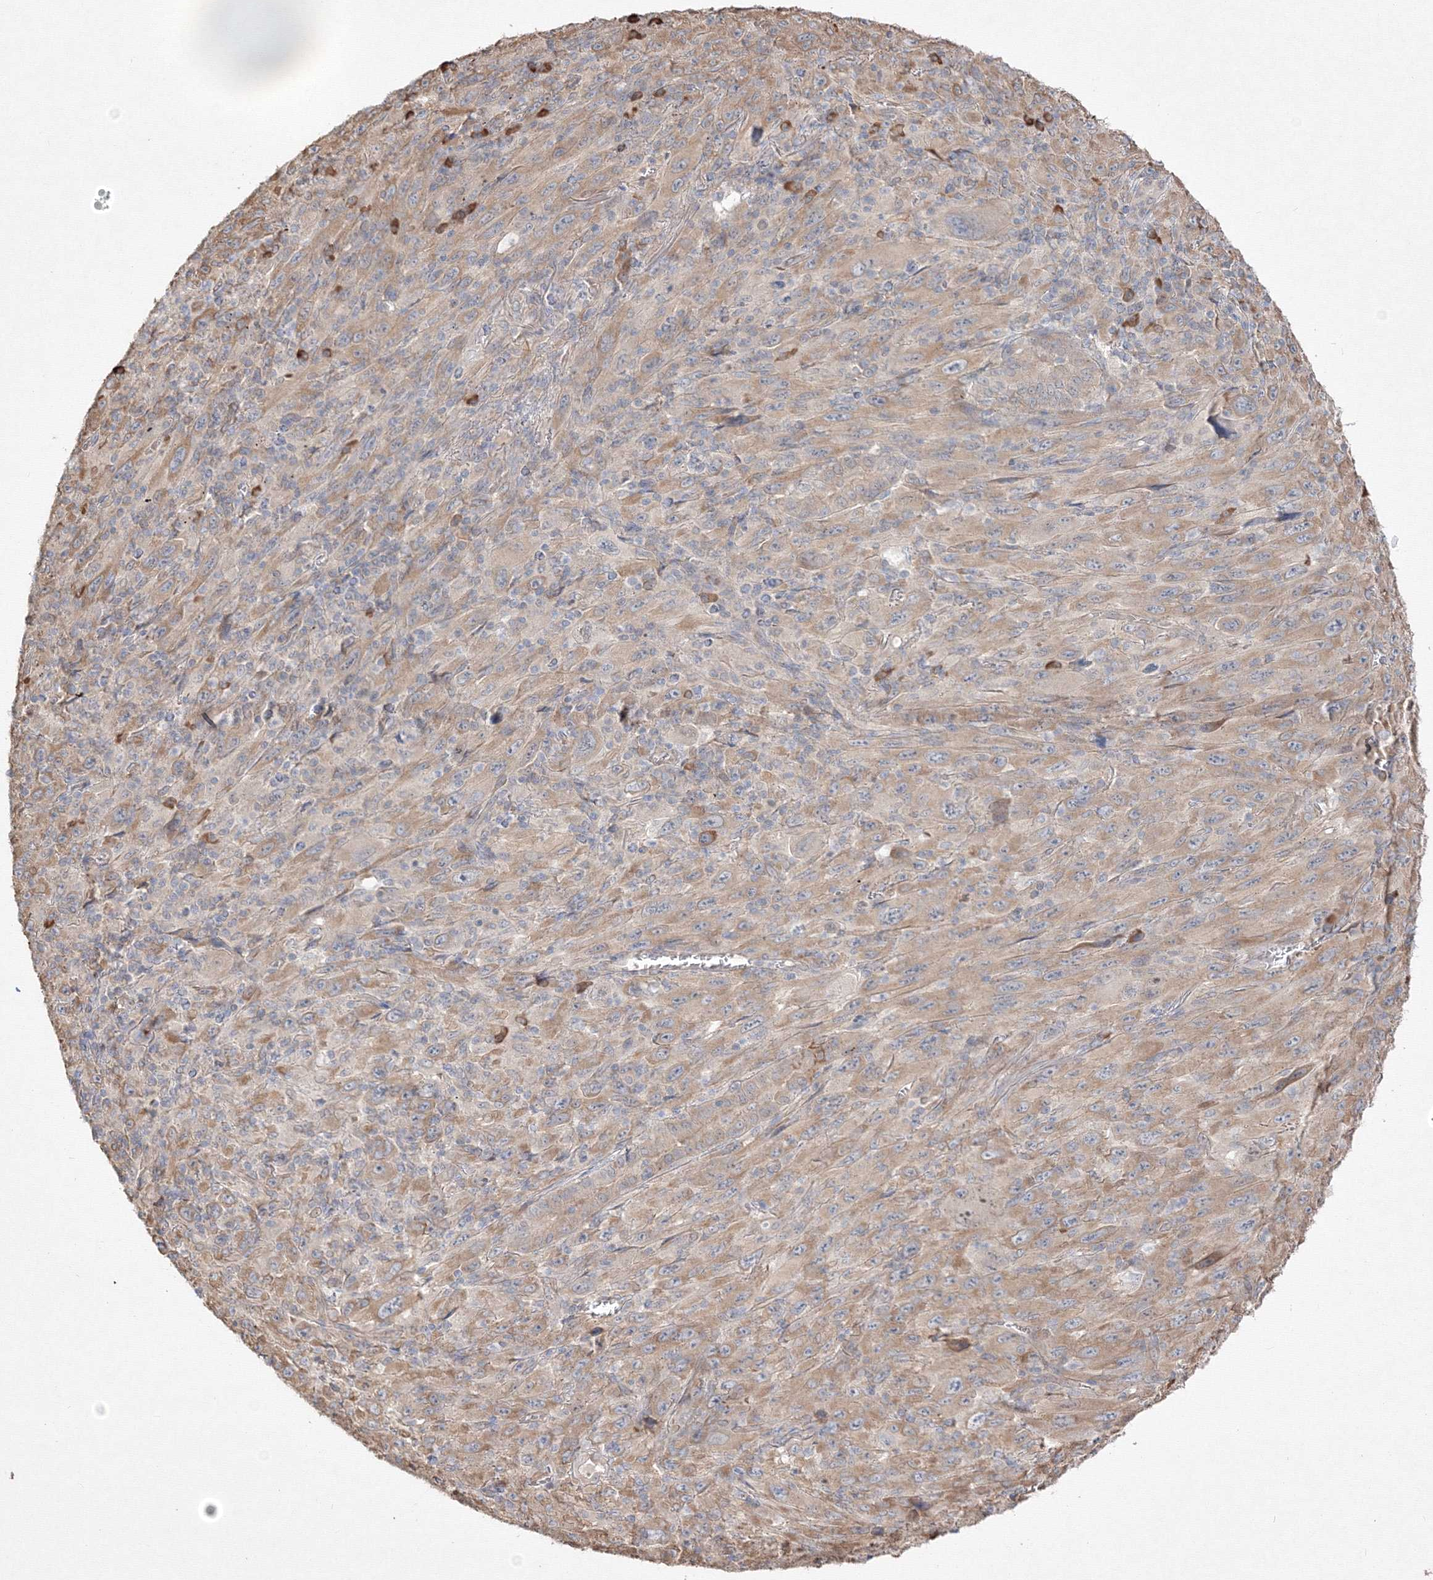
{"staining": {"intensity": "weak", "quantity": ">75%", "location": "cytoplasmic/membranous"}, "tissue": "melanoma", "cell_type": "Tumor cells", "image_type": "cancer", "snomed": [{"axis": "morphology", "description": "Malignant melanoma, Metastatic site"}, {"axis": "topography", "description": "Skin"}], "caption": "High-power microscopy captured an IHC micrograph of malignant melanoma (metastatic site), revealing weak cytoplasmic/membranous positivity in about >75% of tumor cells.", "gene": "FBXL8", "patient": {"sex": "female", "age": 56}}